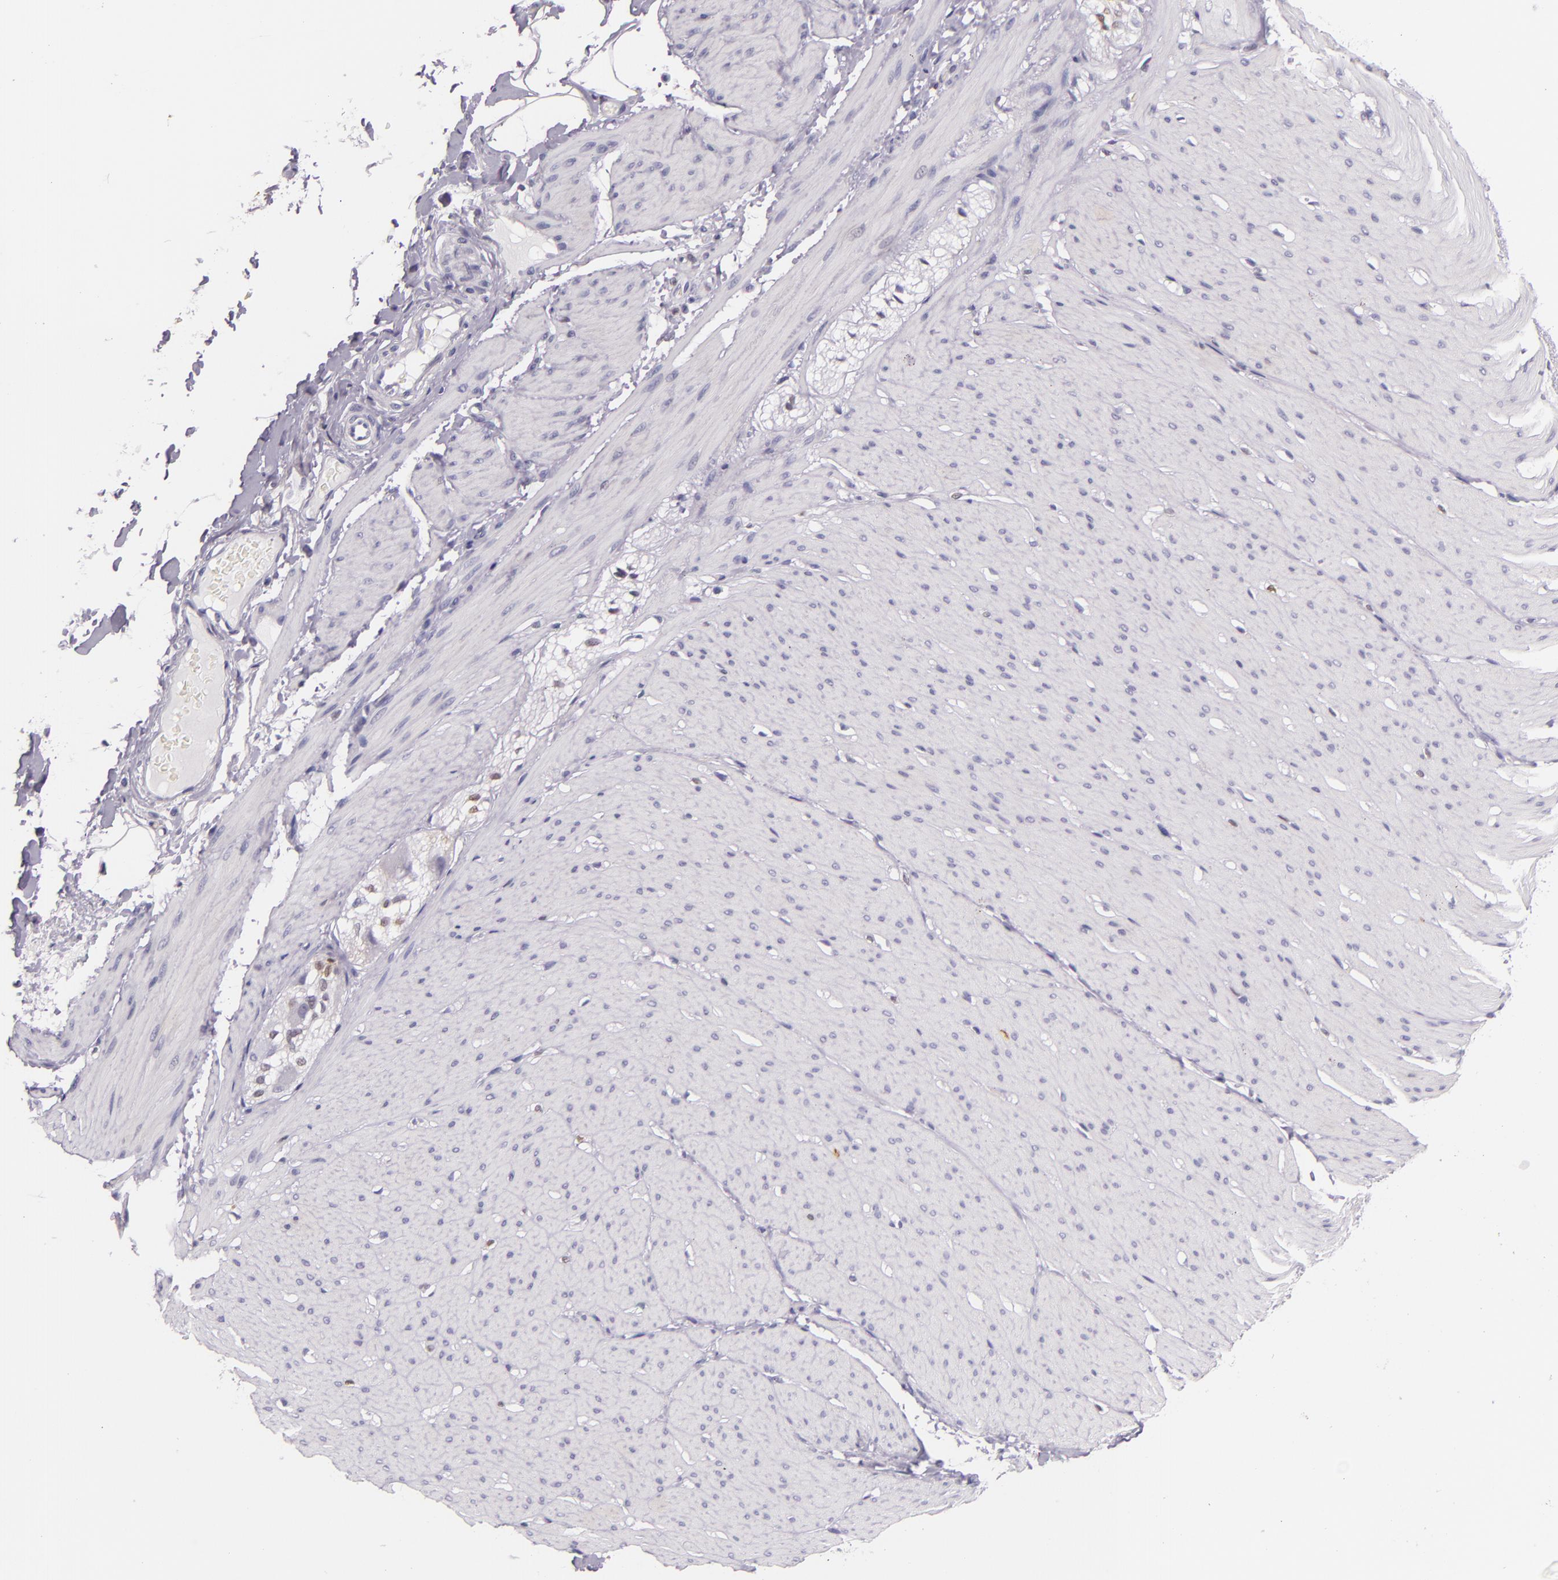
{"staining": {"intensity": "negative", "quantity": "none", "location": "none"}, "tissue": "smooth muscle", "cell_type": "Smooth muscle cells", "image_type": "normal", "snomed": [{"axis": "morphology", "description": "Normal tissue, NOS"}, {"axis": "topography", "description": "Smooth muscle"}, {"axis": "topography", "description": "Colon"}], "caption": "Immunohistochemical staining of benign human smooth muscle shows no significant expression in smooth muscle cells.", "gene": "MT1A", "patient": {"sex": "male", "age": 67}}